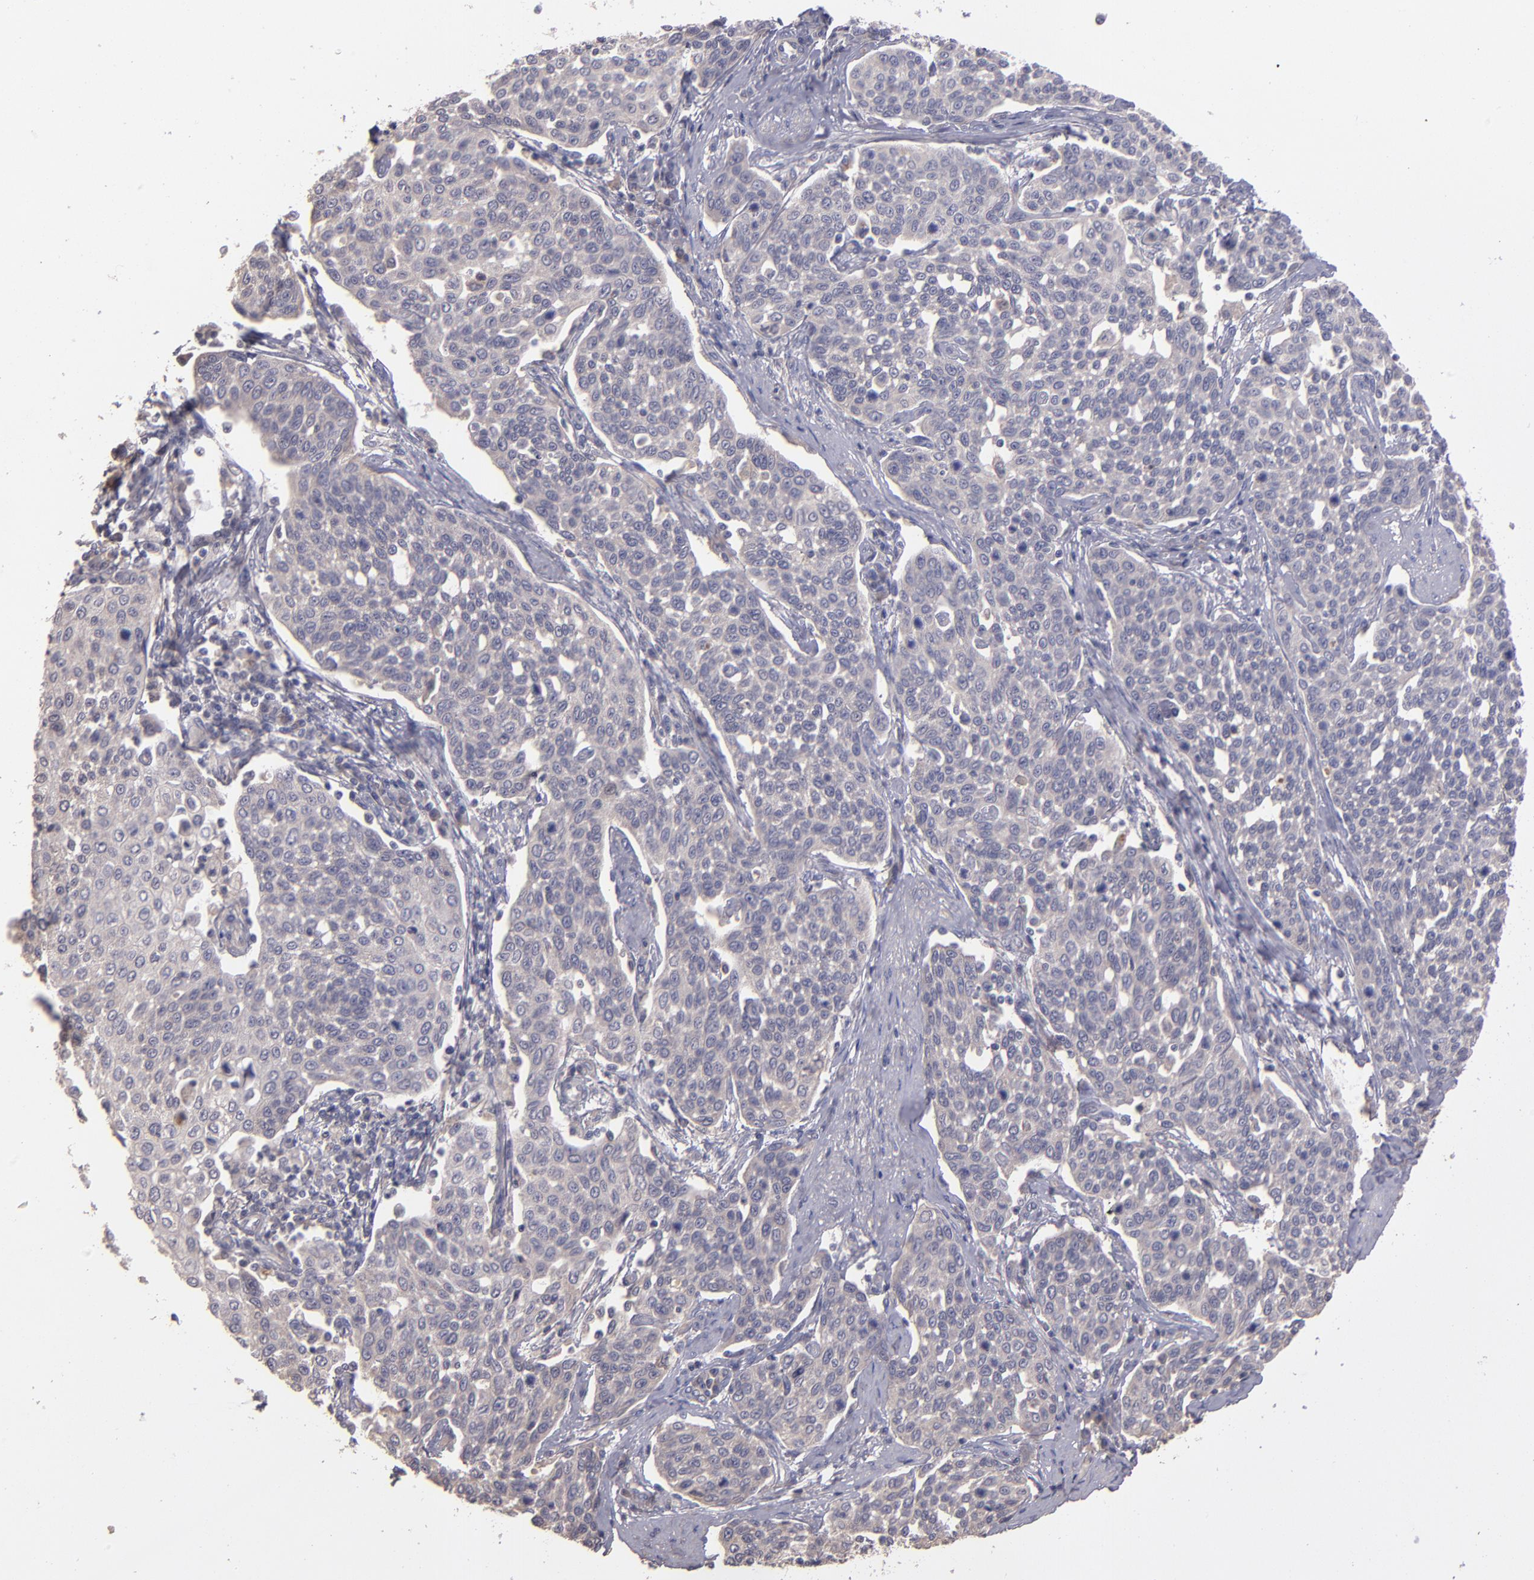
{"staining": {"intensity": "negative", "quantity": "none", "location": "none"}, "tissue": "cervical cancer", "cell_type": "Tumor cells", "image_type": "cancer", "snomed": [{"axis": "morphology", "description": "Squamous cell carcinoma, NOS"}, {"axis": "topography", "description": "Cervix"}], "caption": "Tumor cells show no significant protein positivity in cervical cancer. (DAB (3,3'-diaminobenzidine) immunohistochemistry (IHC) with hematoxylin counter stain).", "gene": "GNAZ", "patient": {"sex": "female", "age": 34}}